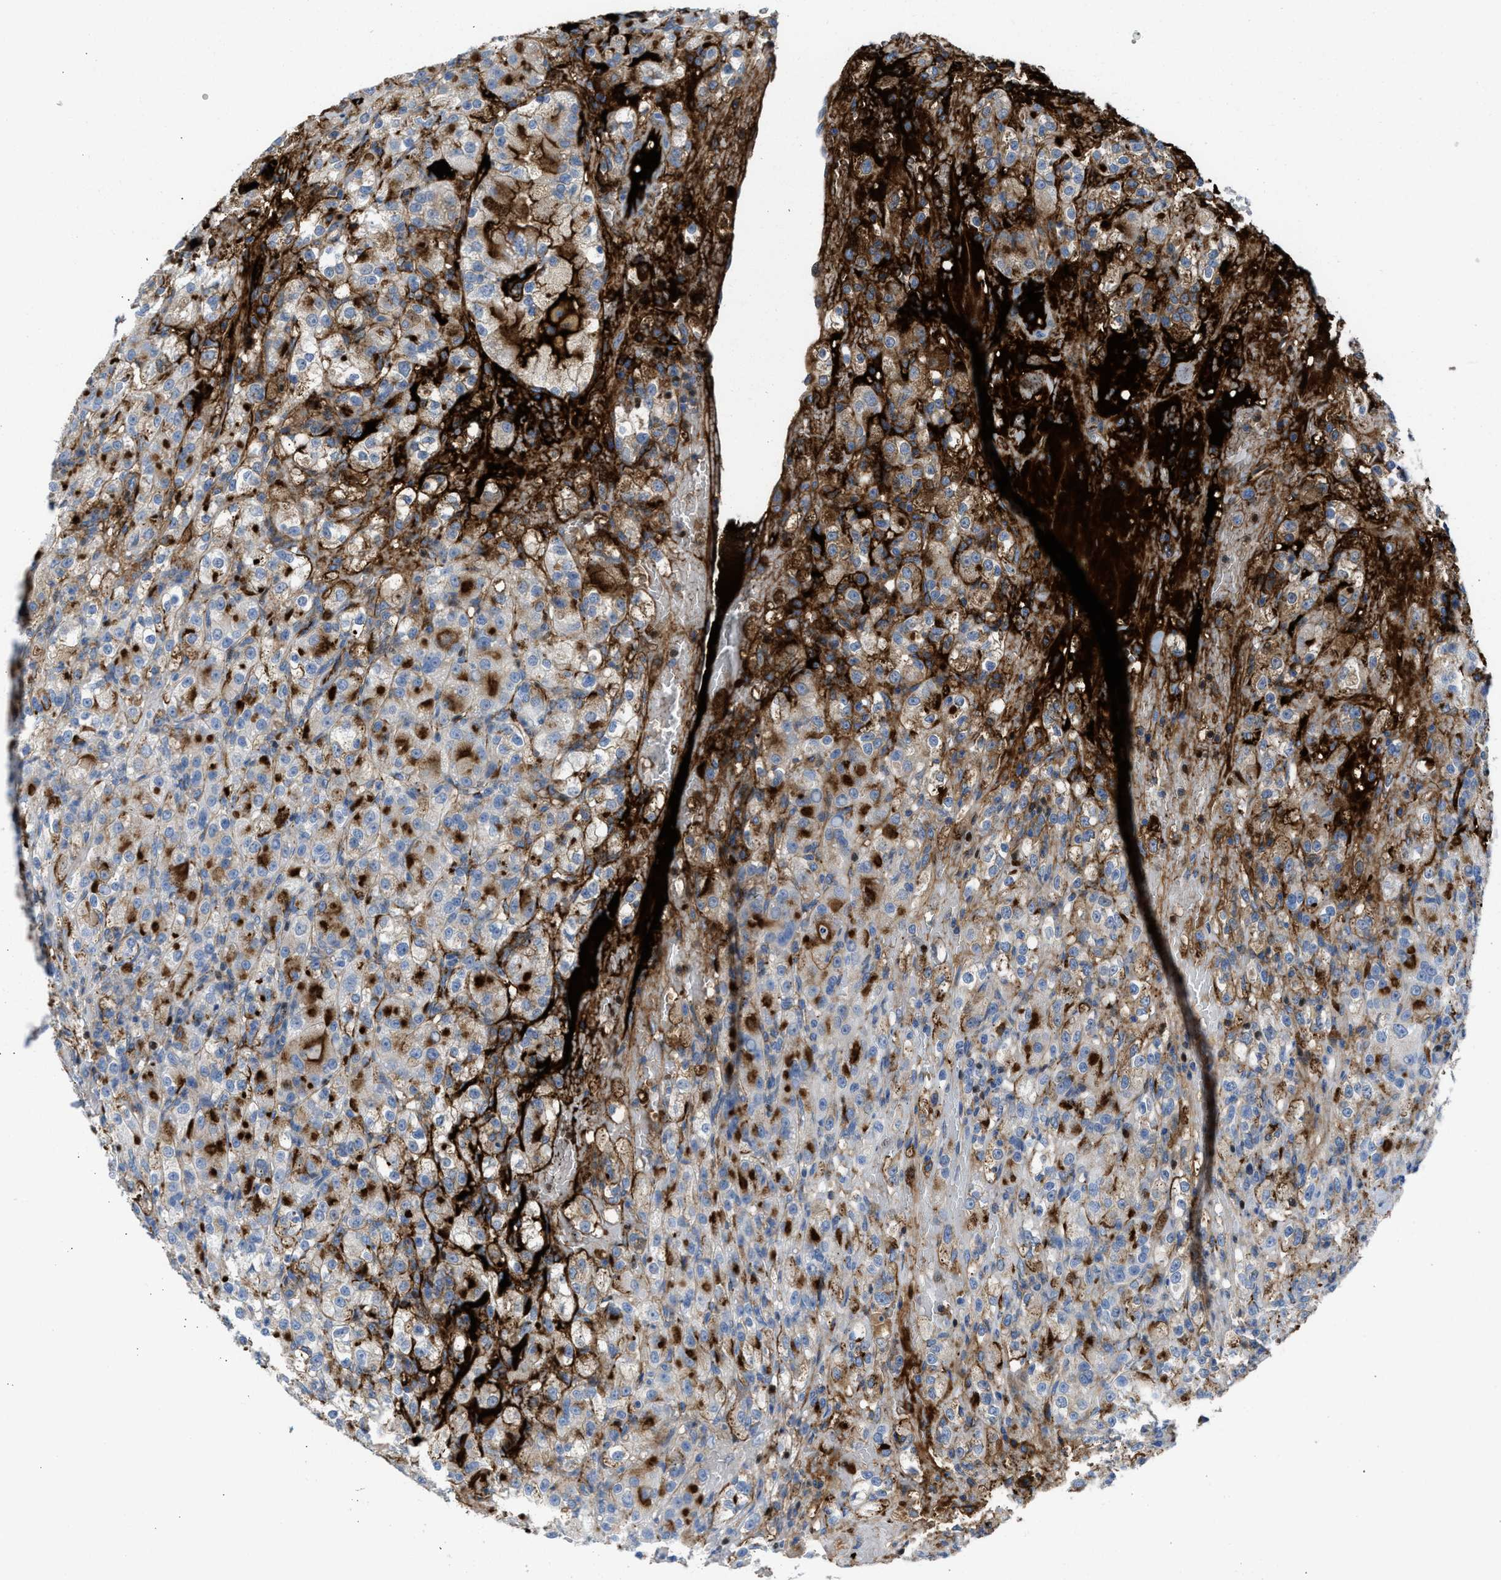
{"staining": {"intensity": "strong", "quantity": "<25%", "location": "cytoplasmic/membranous"}, "tissue": "renal cancer", "cell_type": "Tumor cells", "image_type": "cancer", "snomed": [{"axis": "morphology", "description": "Normal tissue, NOS"}, {"axis": "morphology", "description": "Adenocarcinoma, NOS"}, {"axis": "topography", "description": "Kidney"}], "caption": "Immunohistochemical staining of human adenocarcinoma (renal) shows medium levels of strong cytoplasmic/membranous protein positivity in about <25% of tumor cells. (IHC, brightfield microscopy, high magnification).", "gene": "LEF1", "patient": {"sex": "male", "age": 61}}